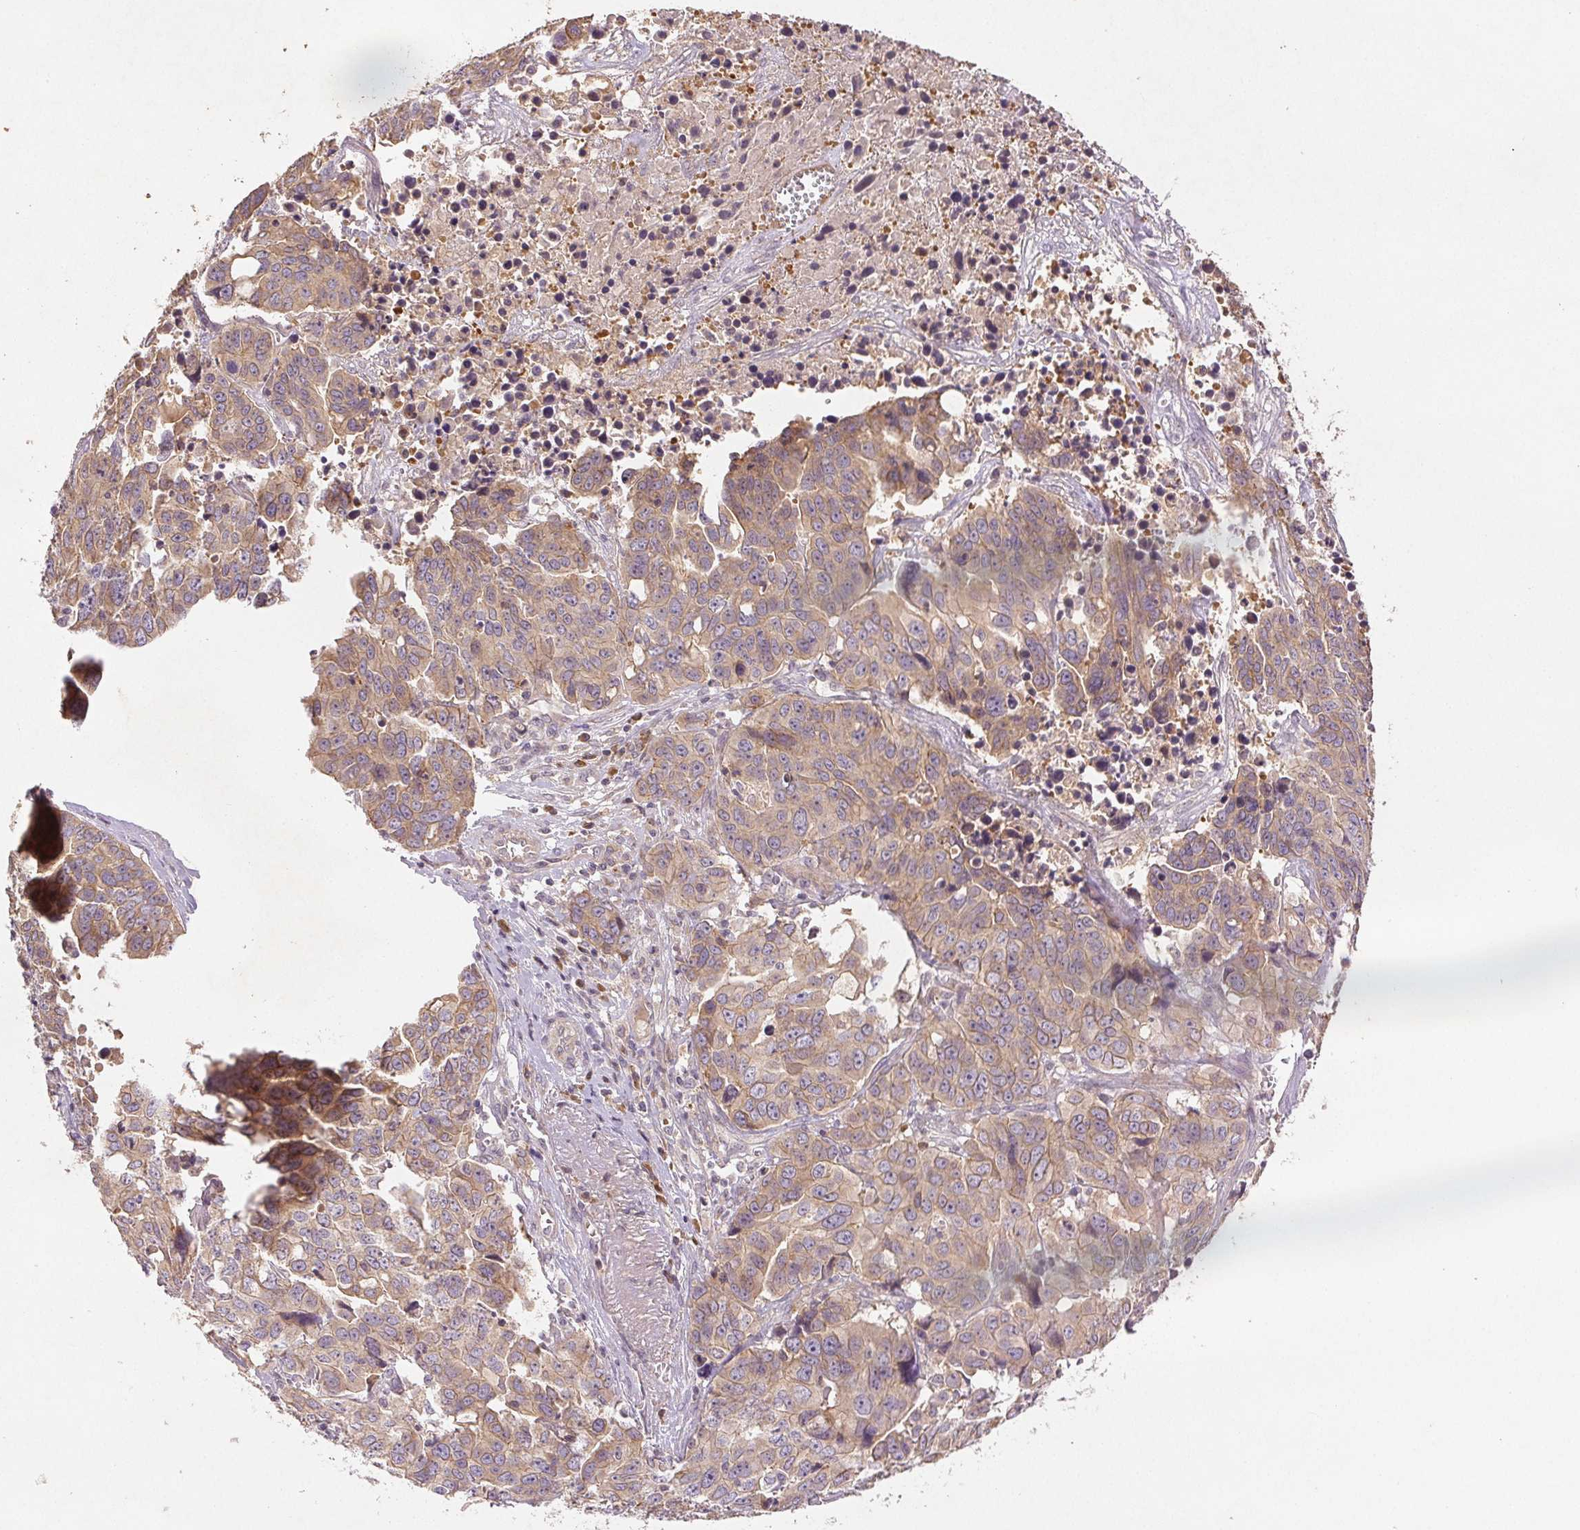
{"staining": {"intensity": "weak", "quantity": ">75%", "location": "cytoplasmic/membranous"}, "tissue": "ovarian cancer", "cell_type": "Tumor cells", "image_type": "cancer", "snomed": [{"axis": "morphology", "description": "Carcinoma, endometroid"}, {"axis": "topography", "description": "Ovary"}], "caption": "Immunohistochemical staining of endometroid carcinoma (ovarian) exhibits low levels of weak cytoplasmic/membranous positivity in approximately >75% of tumor cells.", "gene": "YIF1B", "patient": {"sex": "female", "age": 78}}